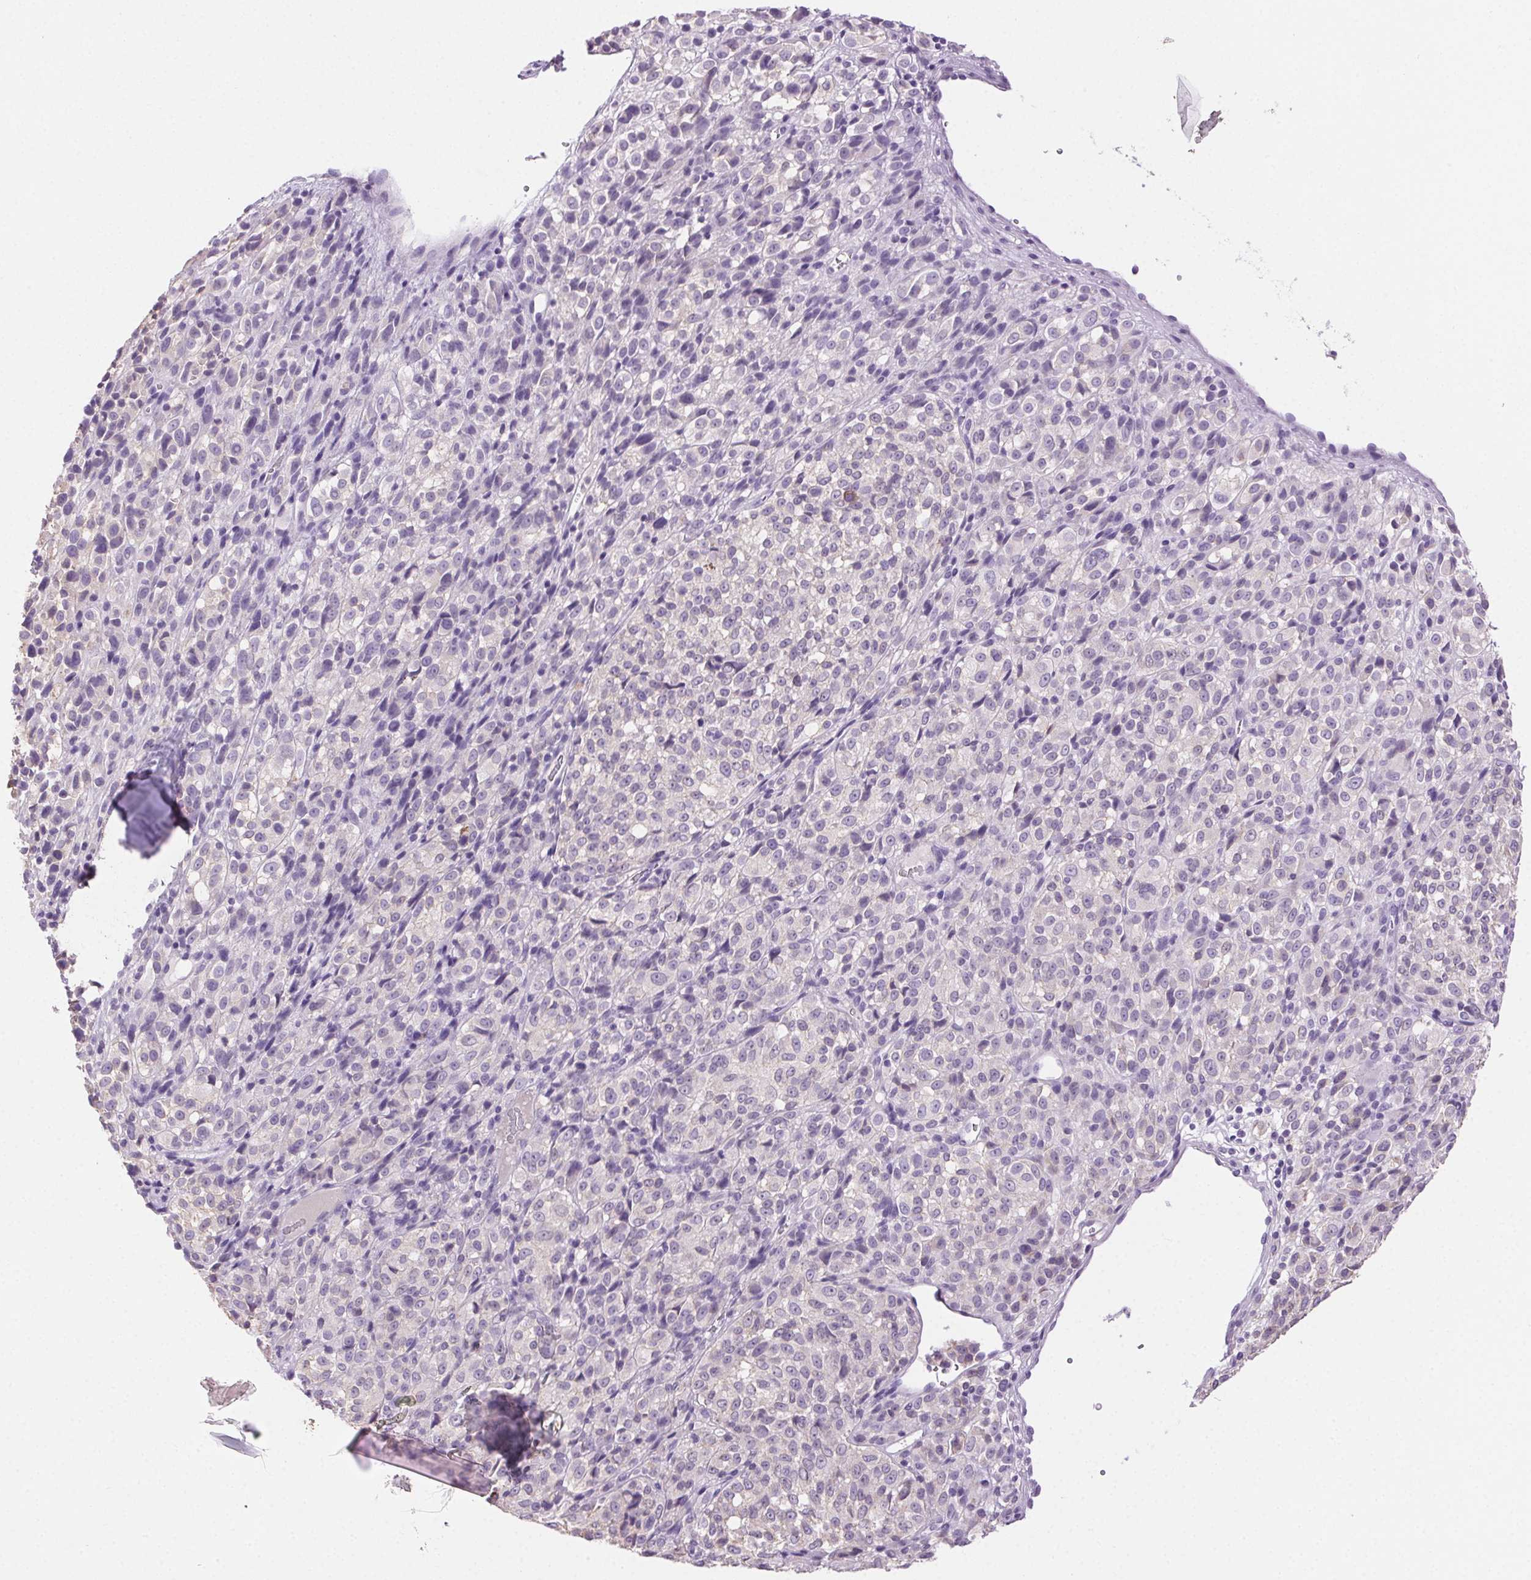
{"staining": {"intensity": "negative", "quantity": "none", "location": "none"}, "tissue": "melanoma", "cell_type": "Tumor cells", "image_type": "cancer", "snomed": [{"axis": "morphology", "description": "Malignant melanoma, Metastatic site"}, {"axis": "topography", "description": "Brain"}], "caption": "Immunohistochemistry of human melanoma reveals no staining in tumor cells. The staining is performed using DAB brown chromogen with nuclei counter-stained in using hematoxylin.", "gene": "CLDN10", "patient": {"sex": "female", "age": 56}}